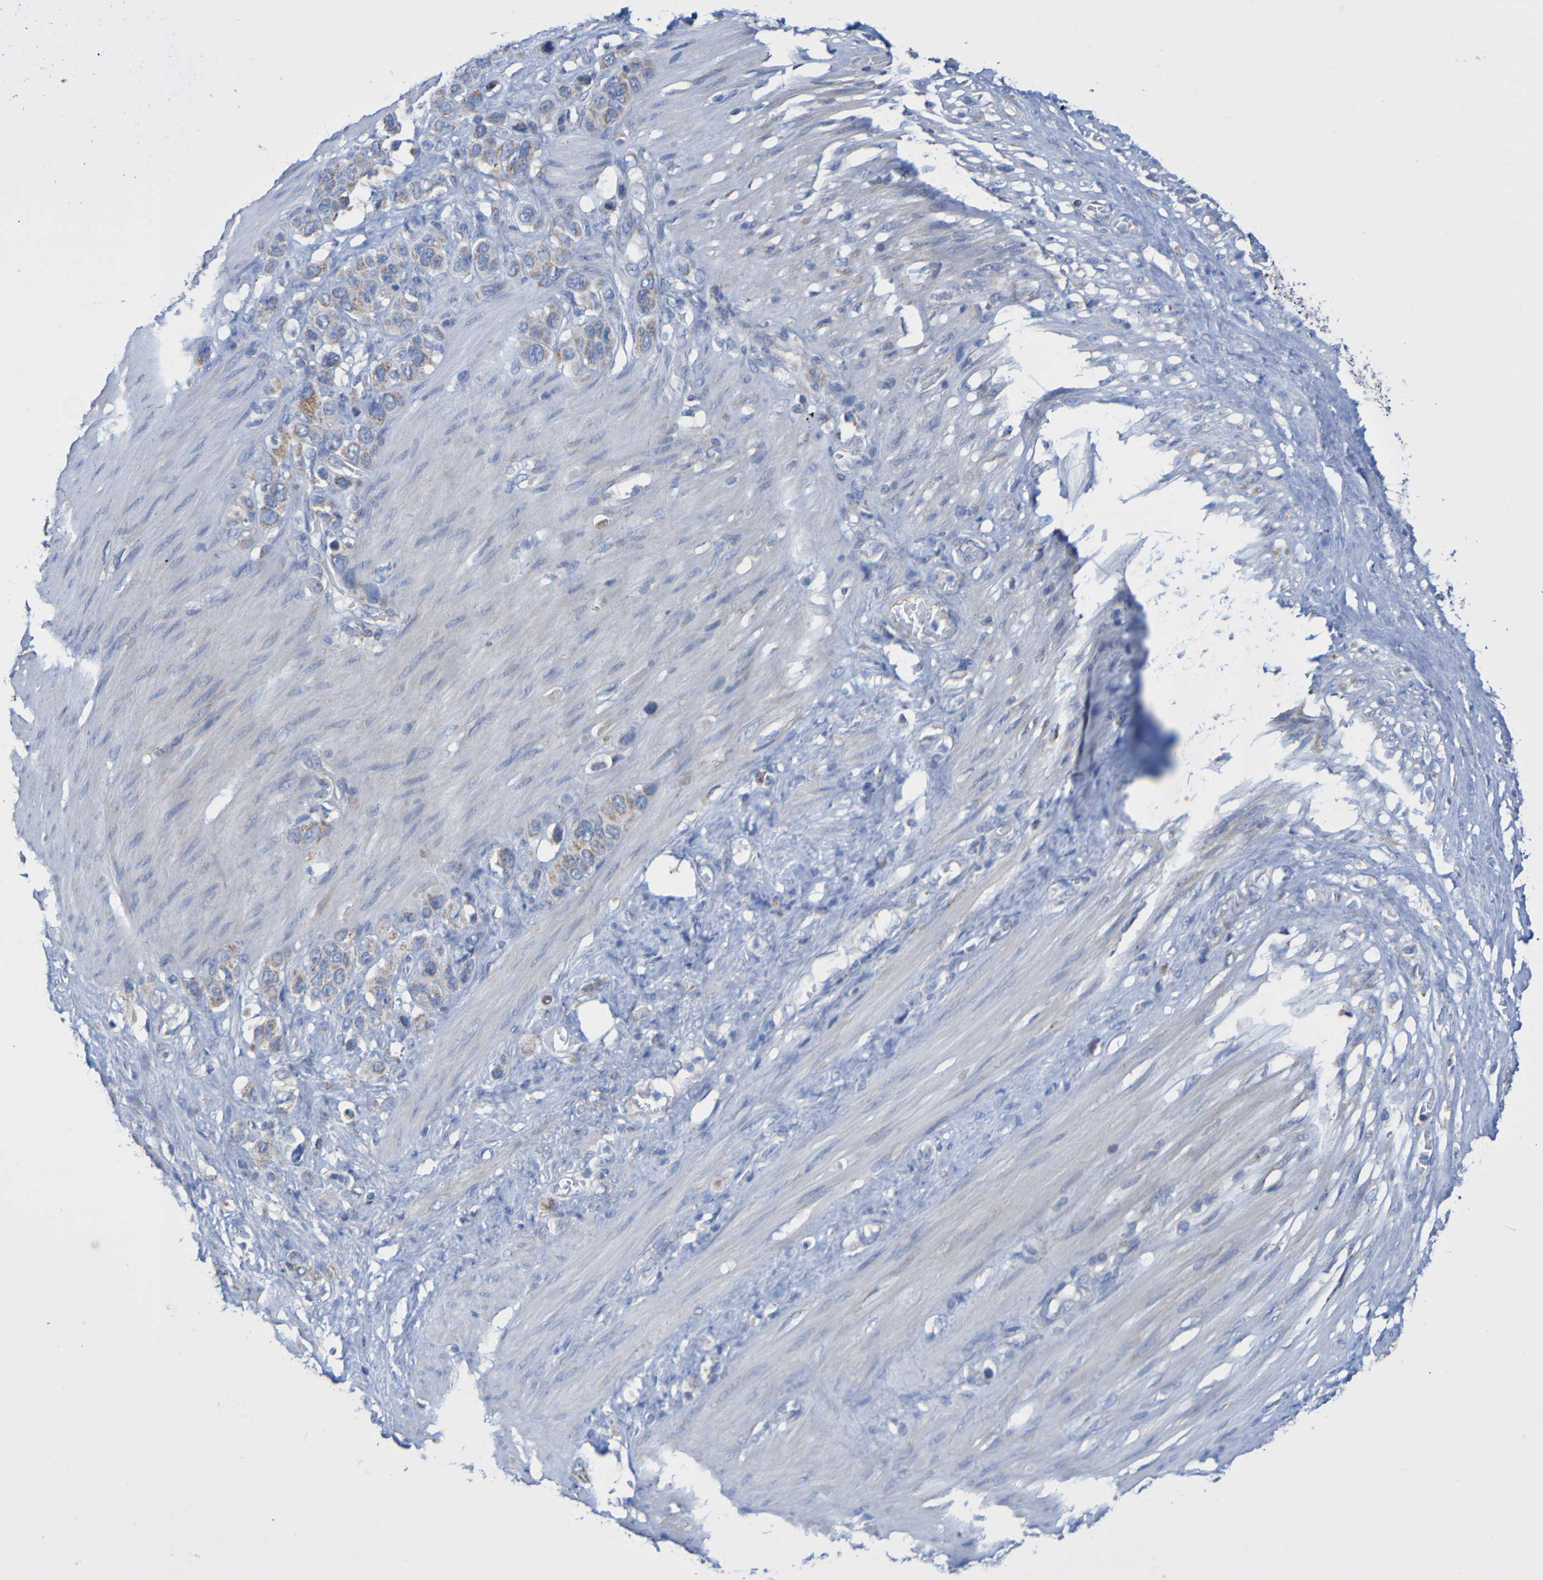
{"staining": {"intensity": "weak", "quantity": "25%-75%", "location": "cytoplasmic/membranous"}, "tissue": "stomach cancer", "cell_type": "Tumor cells", "image_type": "cancer", "snomed": [{"axis": "morphology", "description": "Adenocarcinoma, NOS"}, {"axis": "morphology", "description": "Adenocarcinoma, High grade"}, {"axis": "topography", "description": "Stomach, upper"}, {"axis": "topography", "description": "Stomach, lower"}], "caption": "The photomicrograph displays immunohistochemical staining of stomach cancer (adenocarcinoma). There is weak cytoplasmic/membranous positivity is appreciated in about 25%-75% of tumor cells.", "gene": "CNTN2", "patient": {"sex": "female", "age": 65}}